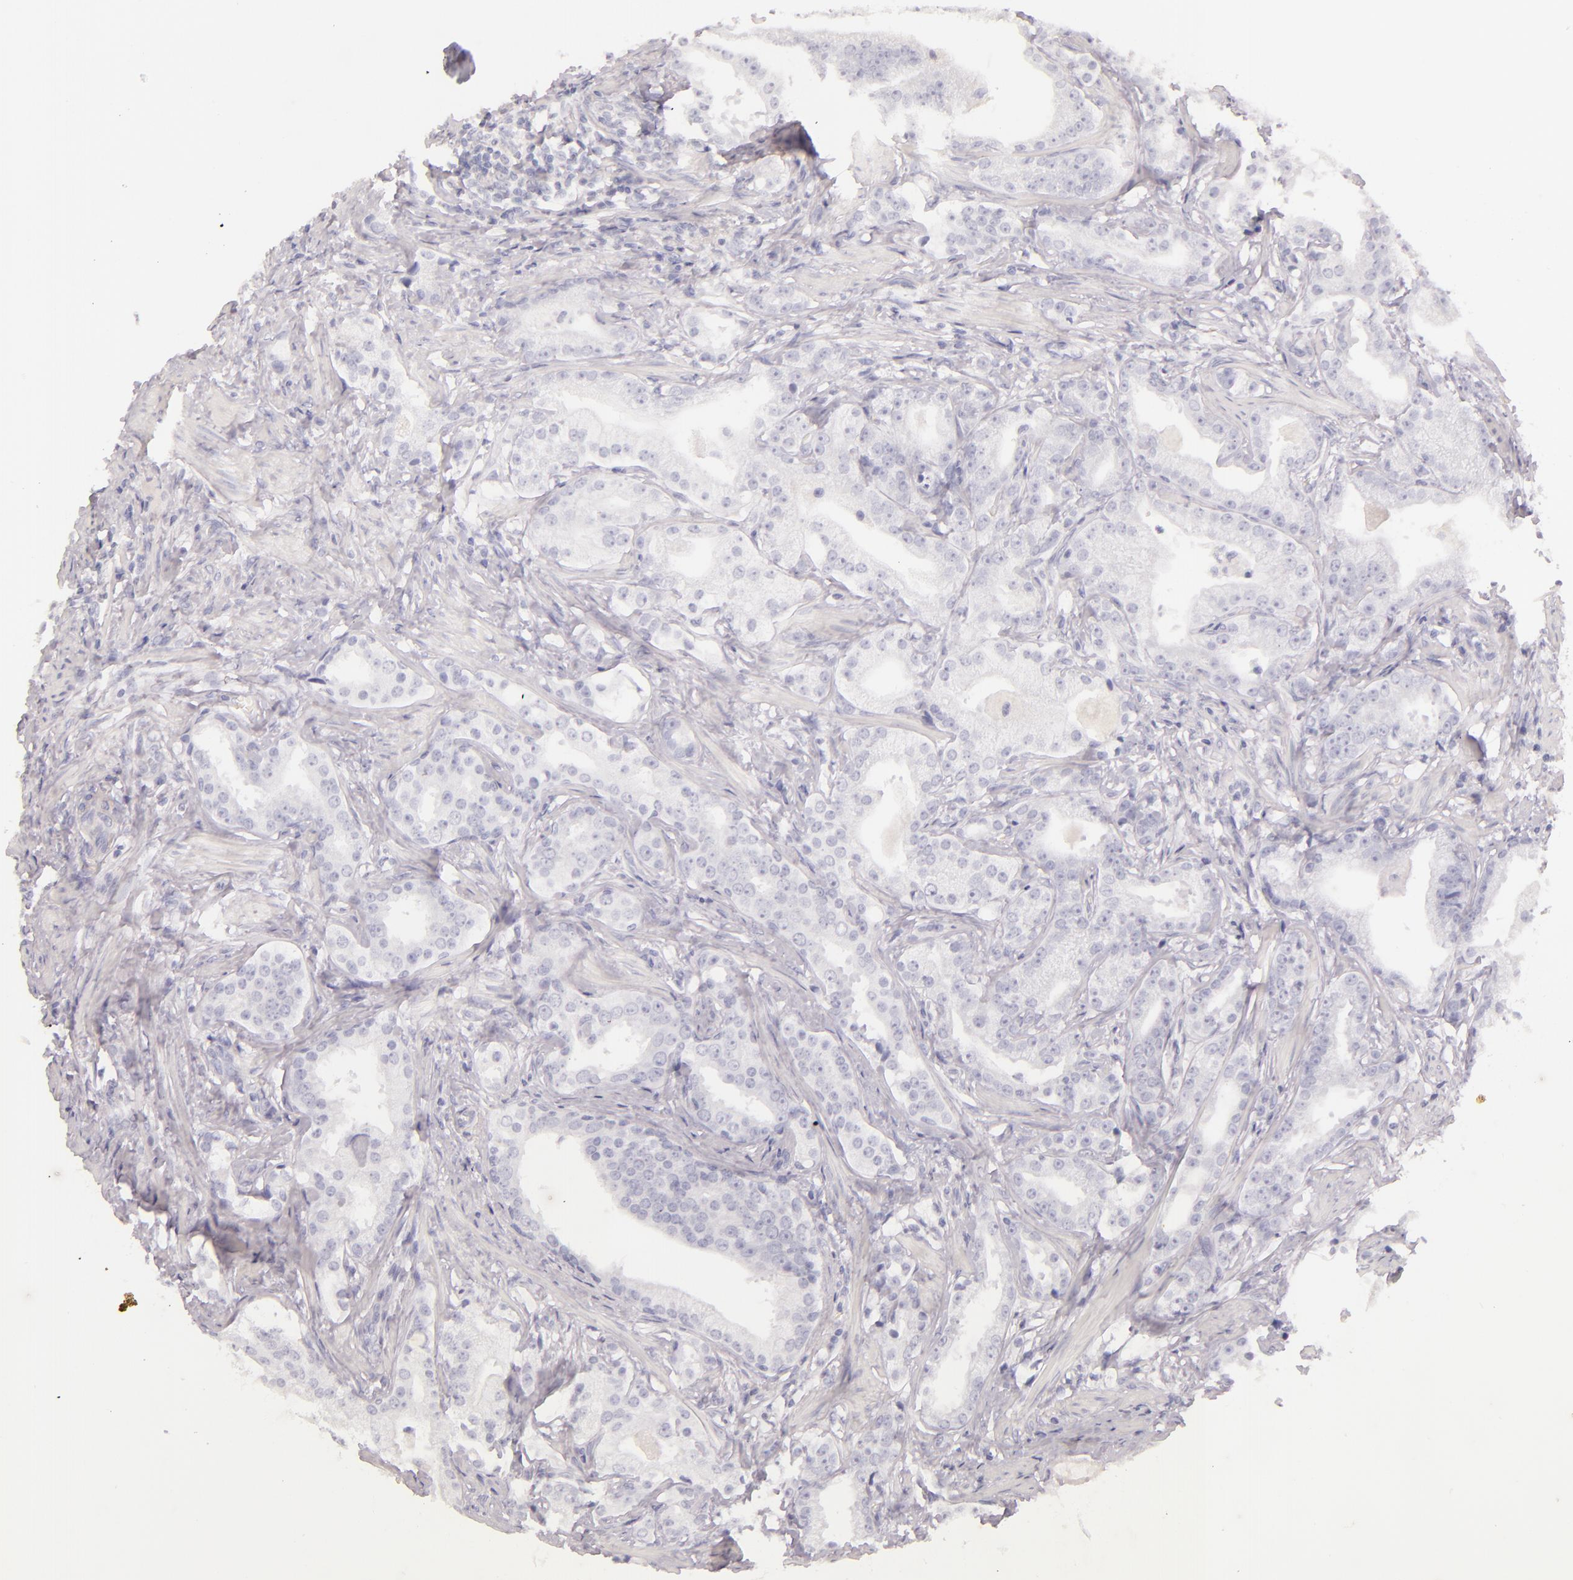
{"staining": {"intensity": "negative", "quantity": "none", "location": "none"}, "tissue": "prostate cancer", "cell_type": "Tumor cells", "image_type": "cancer", "snomed": [{"axis": "morphology", "description": "Adenocarcinoma, Low grade"}, {"axis": "topography", "description": "Prostate"}], "caption": "Prostate cancer stained for a protein using IHC exhibits no staining tumor cells.", "gene": "INA", "patient": {"sex": "male", "age": 59}}